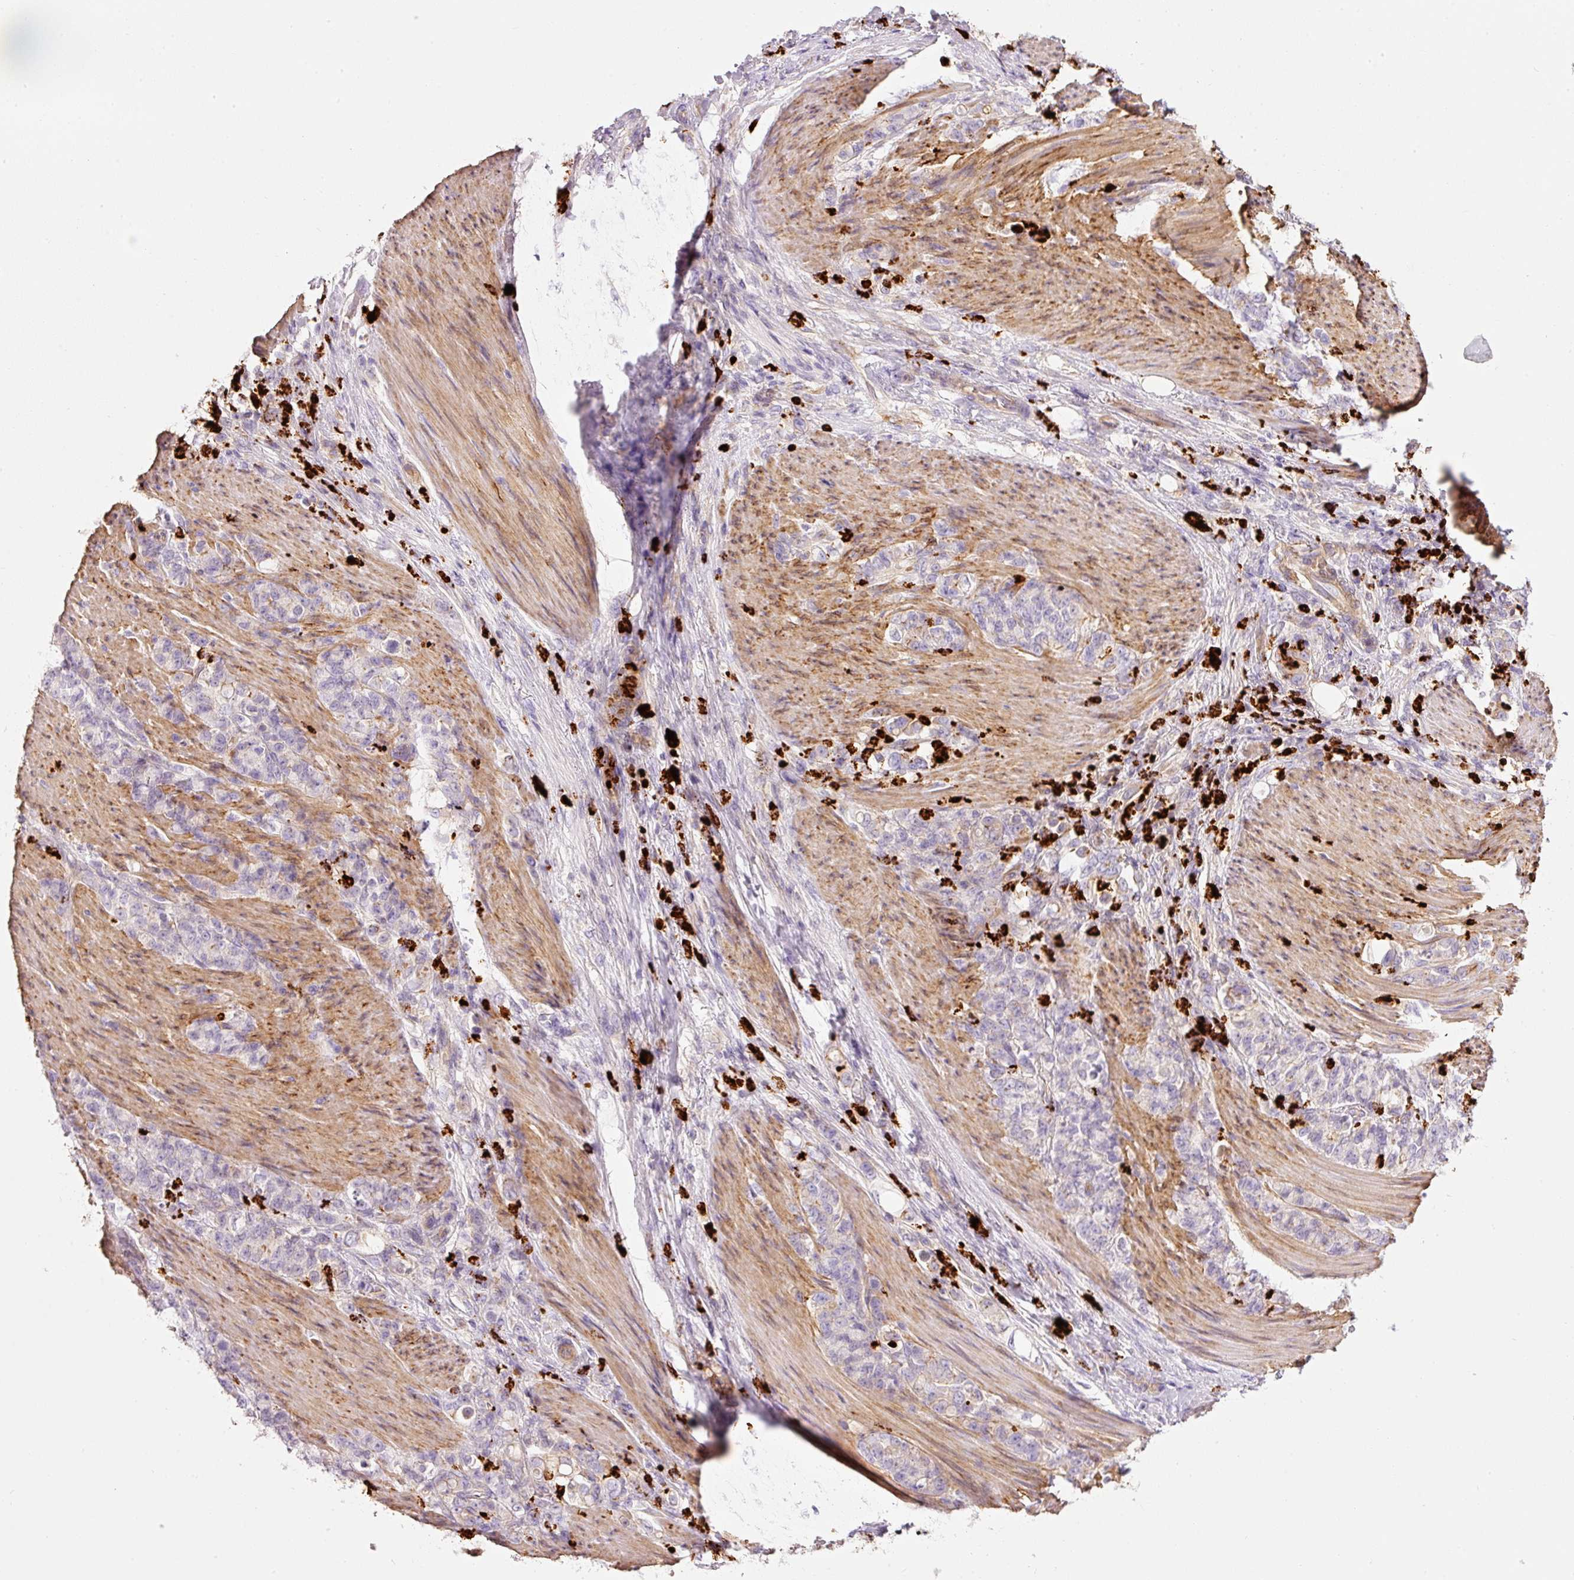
{"staining": {"intensity": "negative", "quantity": "none", "location": "none"}, "tissue": "stomach cancer", "cell_type": "Tumor cells", "image_type": "cancer", "snomed": [{"axis": "morphology", "description": "Adenocarcinoma, NOS"}, {"axis": "topography", "description": "Stomach"}], "caption": "The micrograph exhibits no significant expression in tumor cells of stomach cancer.", "gene": "MAP3K3", "patient": {"sex": "female", "age": 79}}